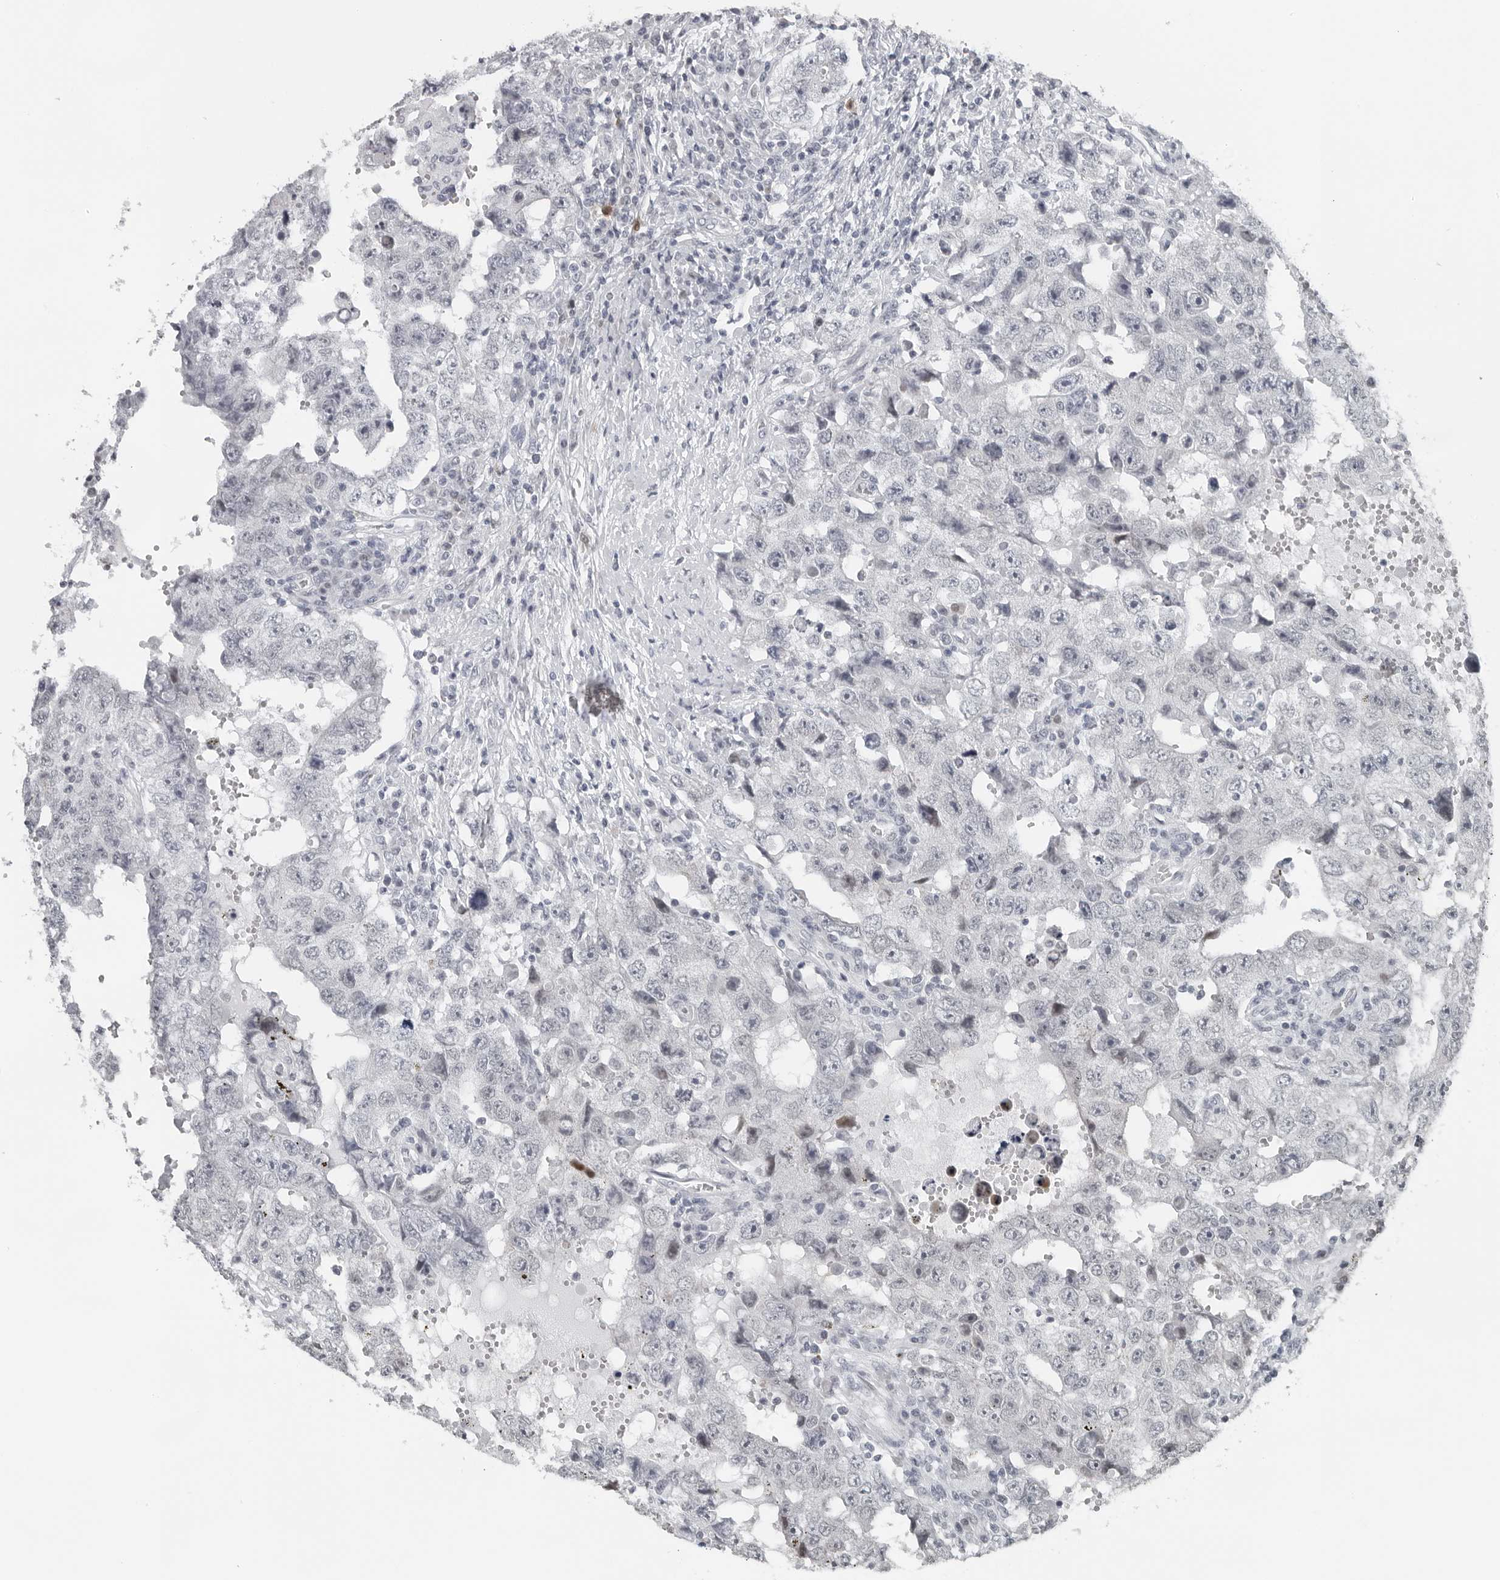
{"staining": {"intensity": "negative", "quantity": "none", "location": "none"}, "tissue": "testis cancer", "cell_type": "Tumor cells", "image_type": "cancer", "snomed": [{"axis": "morphology", "description": "Carcinoma, Embryonal, NOS"}, {"axis": "topography", "description": "Testis"}], "caption": "This is a histopathology image of immunohistochemistry (IHC) staining of testis cancer (embryonal carcinoma), which shows no staining in tumor cells.", "gene": "PPP1R42", "patient": {"sex": "male", "age": 26}}